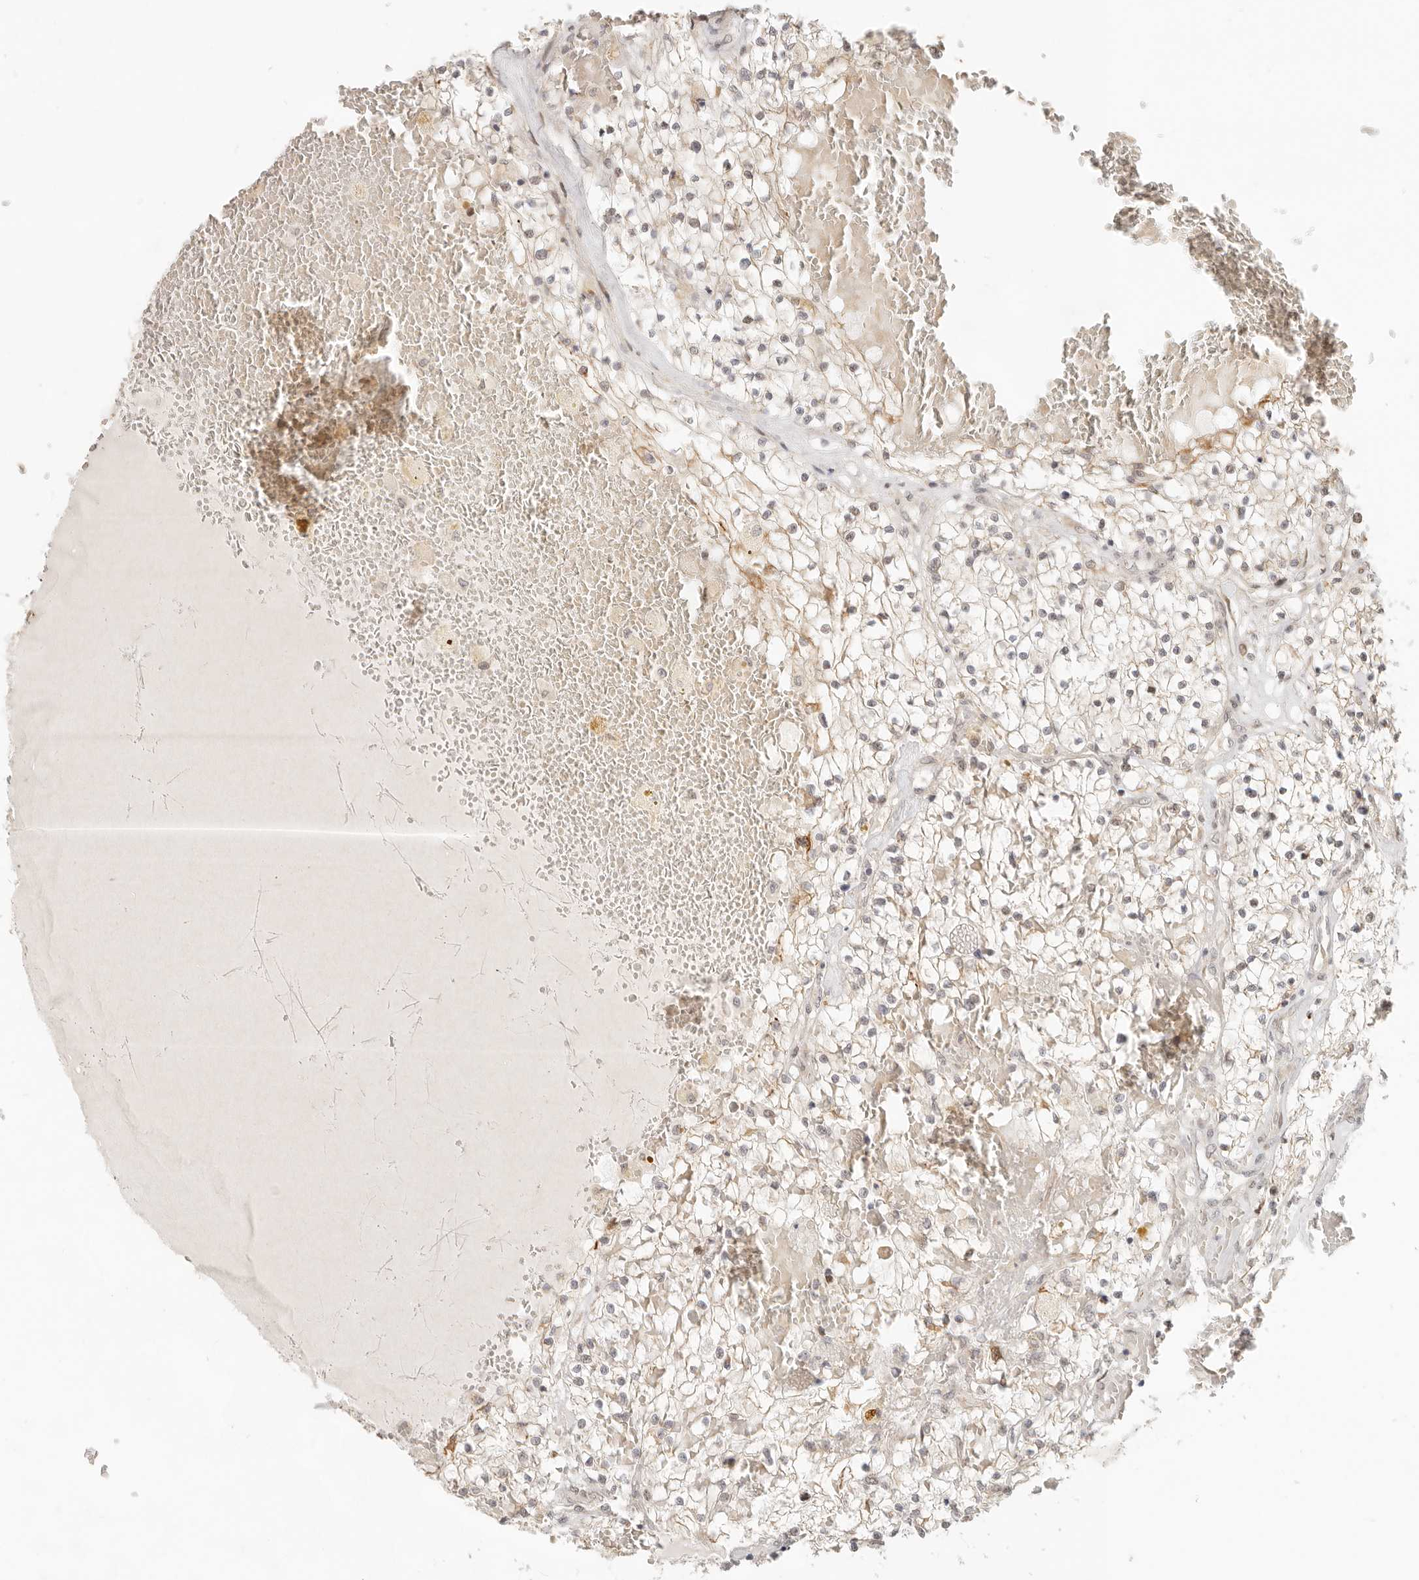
{"staining": {"intensity": "weak", "quantity": "<25%", "location": "cytoplasmic/membranous"}, "tissue": "renal cancer", "cell_type": "Tumor cells", "image_type": "cancer", "snomed": [{"axis": "morphology", "description": "Normal tissue, NOS"}, {"axis": "morphology", "description": "Adenocarcinoma, NOS"}, {"axis": "topography", "description": "Kidney"}], "caption": "This is a micrograph of immunohistochemistry staining of renal cancer (adenocarcinoma), which shows no positivity in tumor cells.", "gene": "TUFT1", "patient": {"sex": "male", "age": 68}}